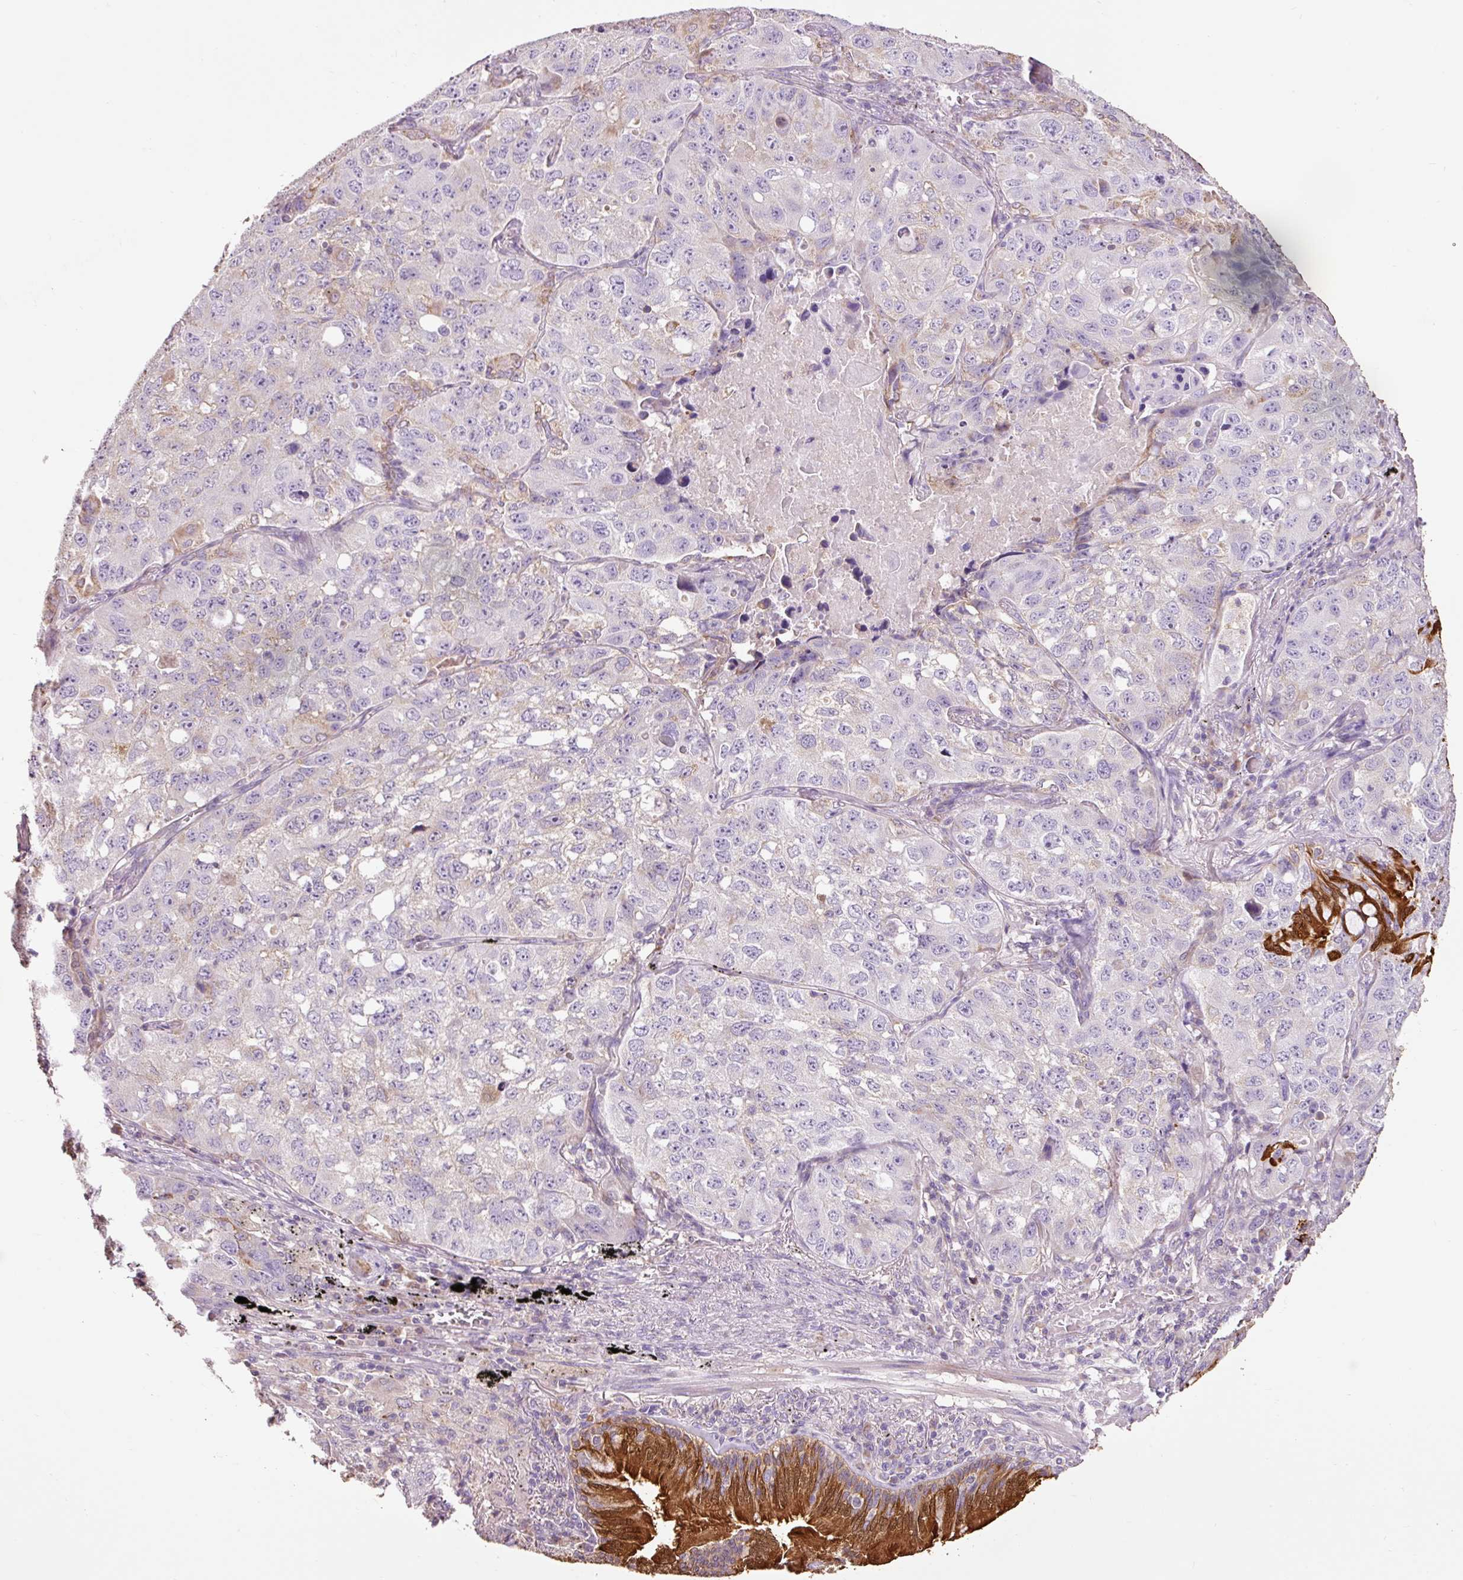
{"staining": {"intensity": "moderate", "quantity": "<25%", "location": "cytoplasmic/membranous"}, "tissue": "lung cancer", "cell_type": "Tumor cells", "image_type": "cancer", "snomed": [{"axis": "morphology", "description": "Squamous cell carcinoma, NOS"}, {"axis": "topography", "description": "Lung"}], "caption": "There is low levels of moderate cytoplasmic/membranous staining in tumor cells of lung squamous cell carcinoma, as demonstrated by immunohistochemical staining (brown color).", "gene": "PRDX5", "patient": {"sex": "male", "age": 60}}